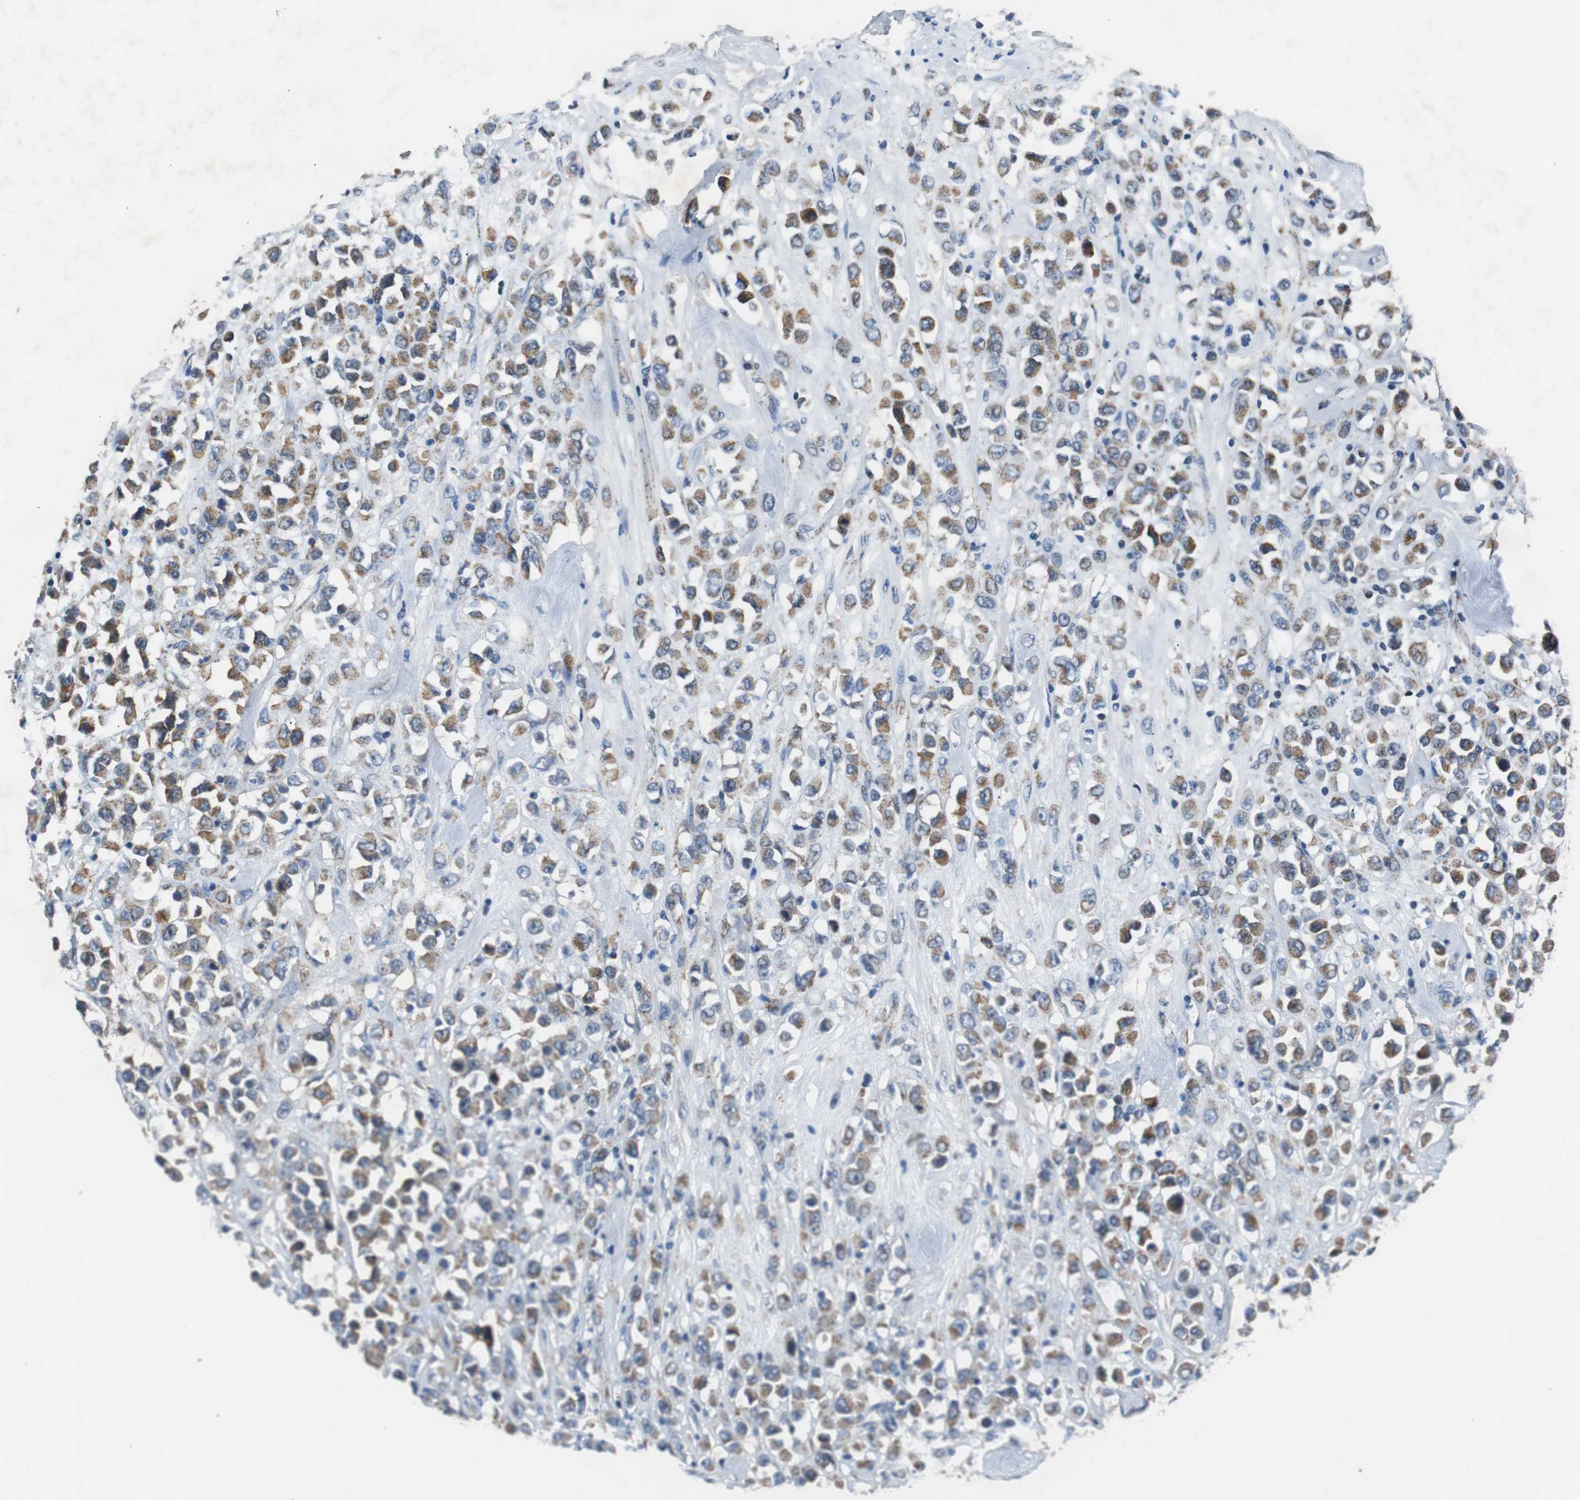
{"staining": {"intensity": "strong", "quantity": ">75%", "location": "cytoplasmic/membranous"}, "tissue": "breast cancer", "cell_type": "Tumor cells", "image_type": "cancer", "snomed": [{"axis": "morphology", "description": "Duct carcinoma"}, {"axis": "topography", "description": "Breast"}], "caption": "Immunohistochemistry (IHC) photomicrograph of invasive ductal carcinoma (breast) stained for a protein (brown), which reveals high levels of strong cytoplasmic/membranous expression in about >75% of tumor cells.", "gene": "PITRM1", "patient": {"sex": "female", "age": 61}}